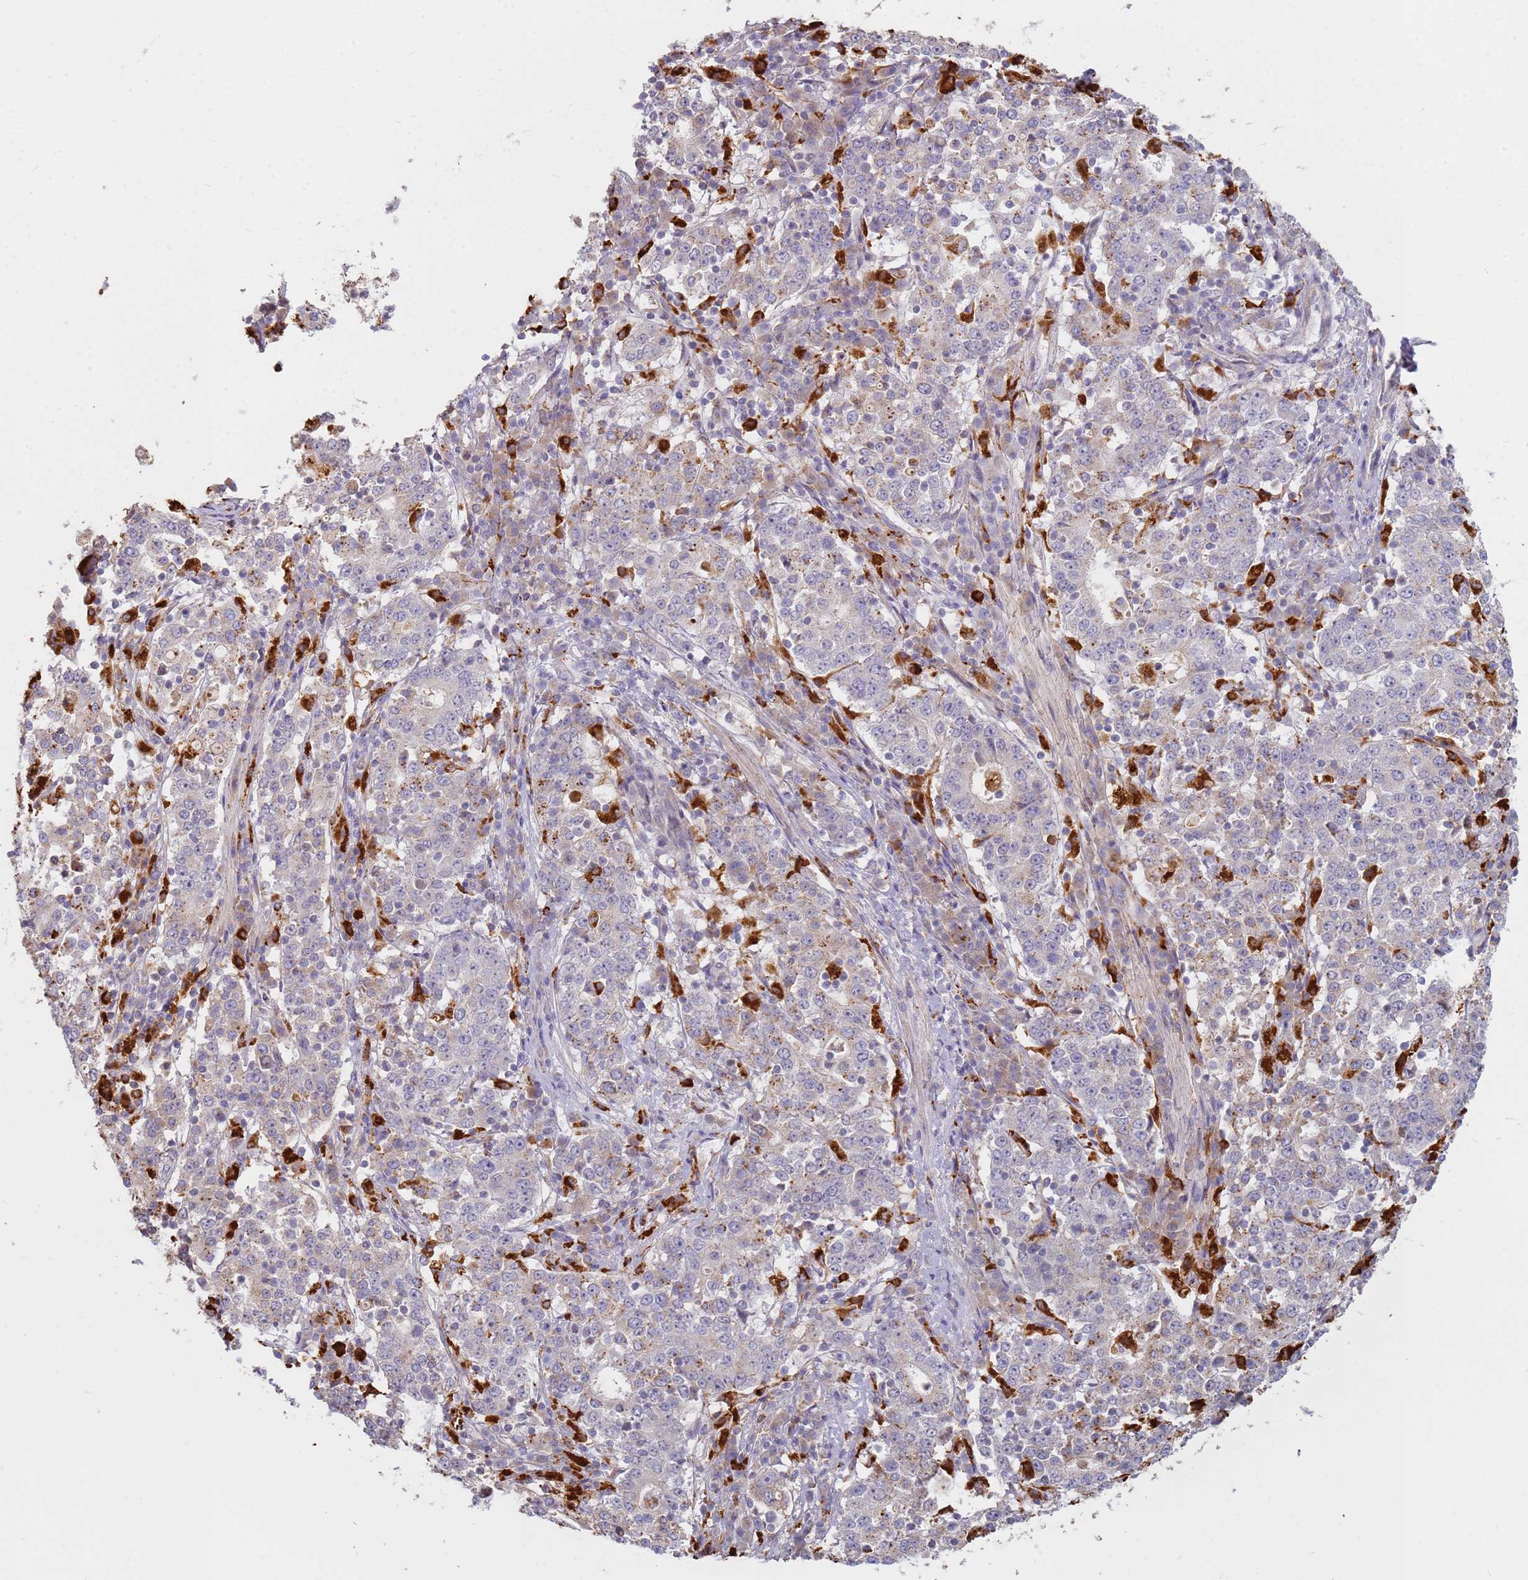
{"staining": {"intensity": "weak", "quantity": "<25%", "location": "cytoplasmic/membranous"}, "tissue": "stomach cancer", "cell_type": "Tumor cells", "image_type": "cancer", "snomed": [{"axis": "morphology", "description": "Adenocarcinoma, NOS"}, {"axis": "topography", "description": "Stomach"}], "caption": "Tumor cells are negative for protein expression in human stomach adenocarcinoma.", "gene": "TMEM229B", "patient": {"sex": "male", "age": 59}}